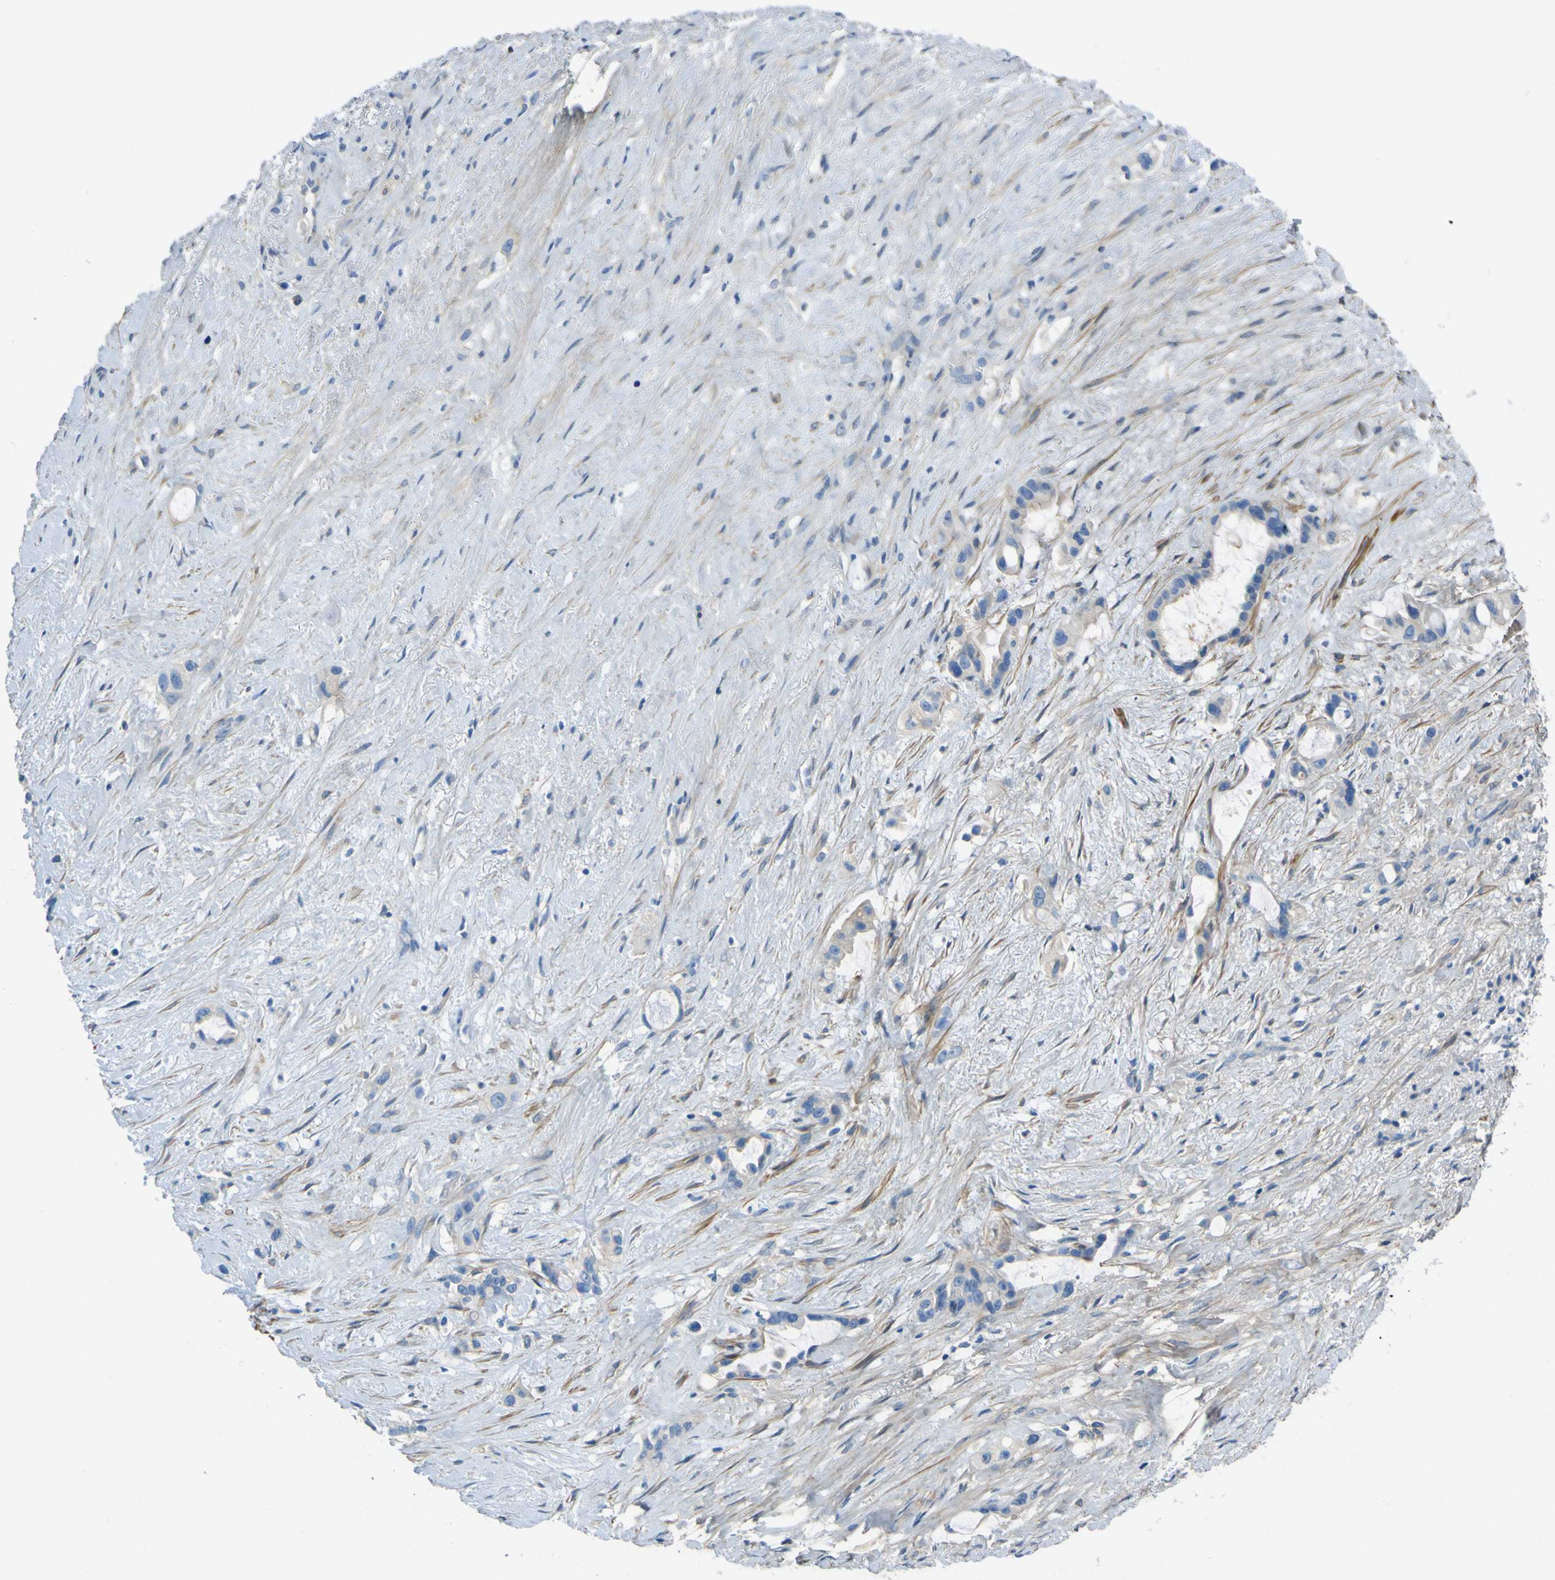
{"staining": {"intensity": "negative", "quantity": "none", "location": "none"}, "tissue": "liver cancer", "cell_type": "Tumor cells", "image_type": "cancer", "snomed": [{"axis": "morphology", "description": "Cholangiocarcinoma"}, {"axis": "topography", "description": "Liver"}], "caption": "Liver cancer stained for a protein using IHC exhibits no positivity tumor cells.", "gene": "OGN", "patient": {"sex": "female", "age": 65}}